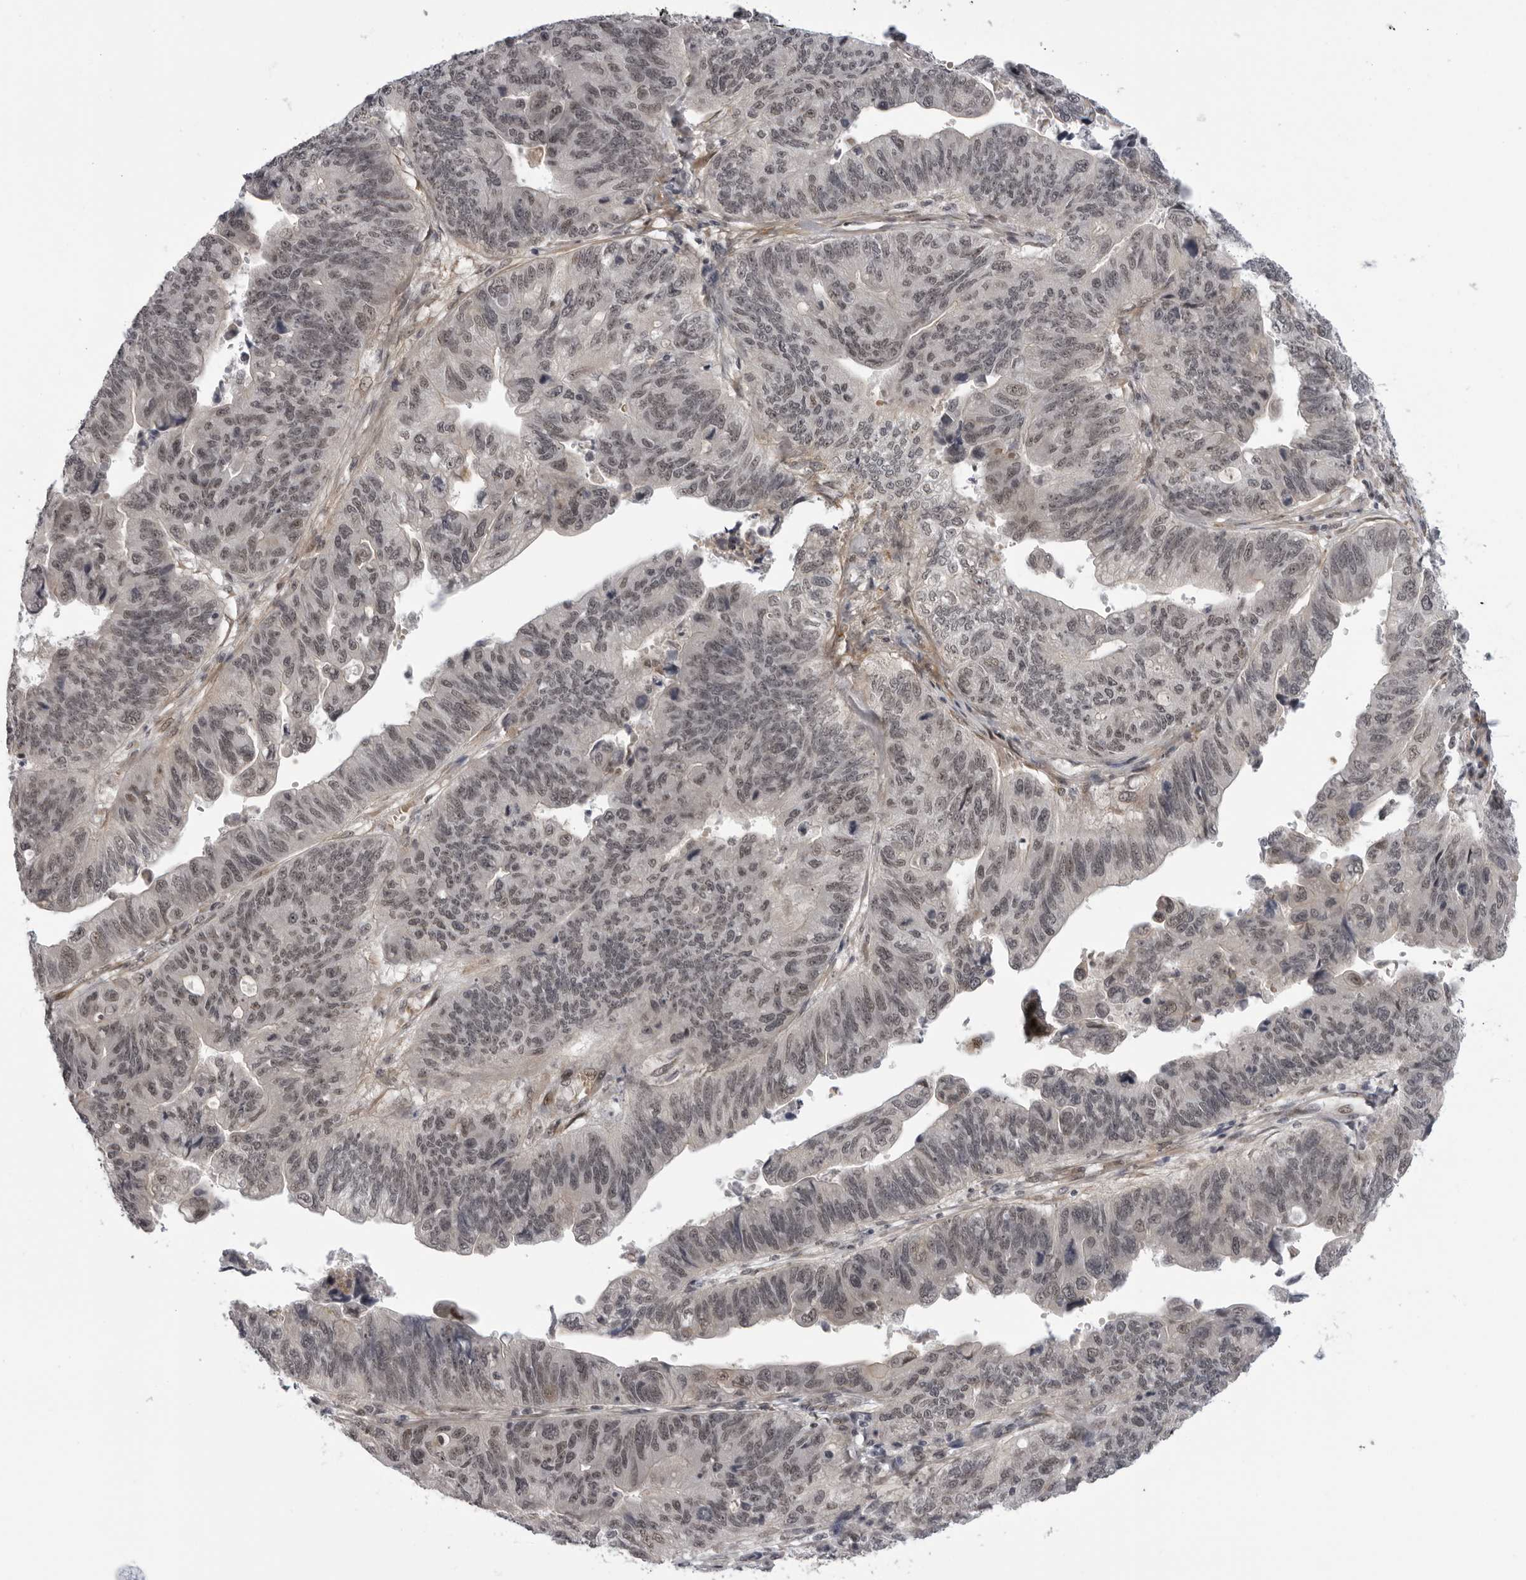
{"staining": {"intensity": "weak", "quantity": ">75%", "location": "nuclear"}, "tissue": "stomach cancer", "cell_type": "Tumor cells", "image_type": "cancer", "snomed": [{"axis": "morphology", "description": "Adenocarcinoma, NOS"}, {"axis": "topography", "description": "Stomach"}], "caption": "The immunohistochemical stain shows weak nuclear staining in tumor cells of stomach cancer tissue.", "gene": "ALPK2", "patient": {"sex": "male", "age": 59}}